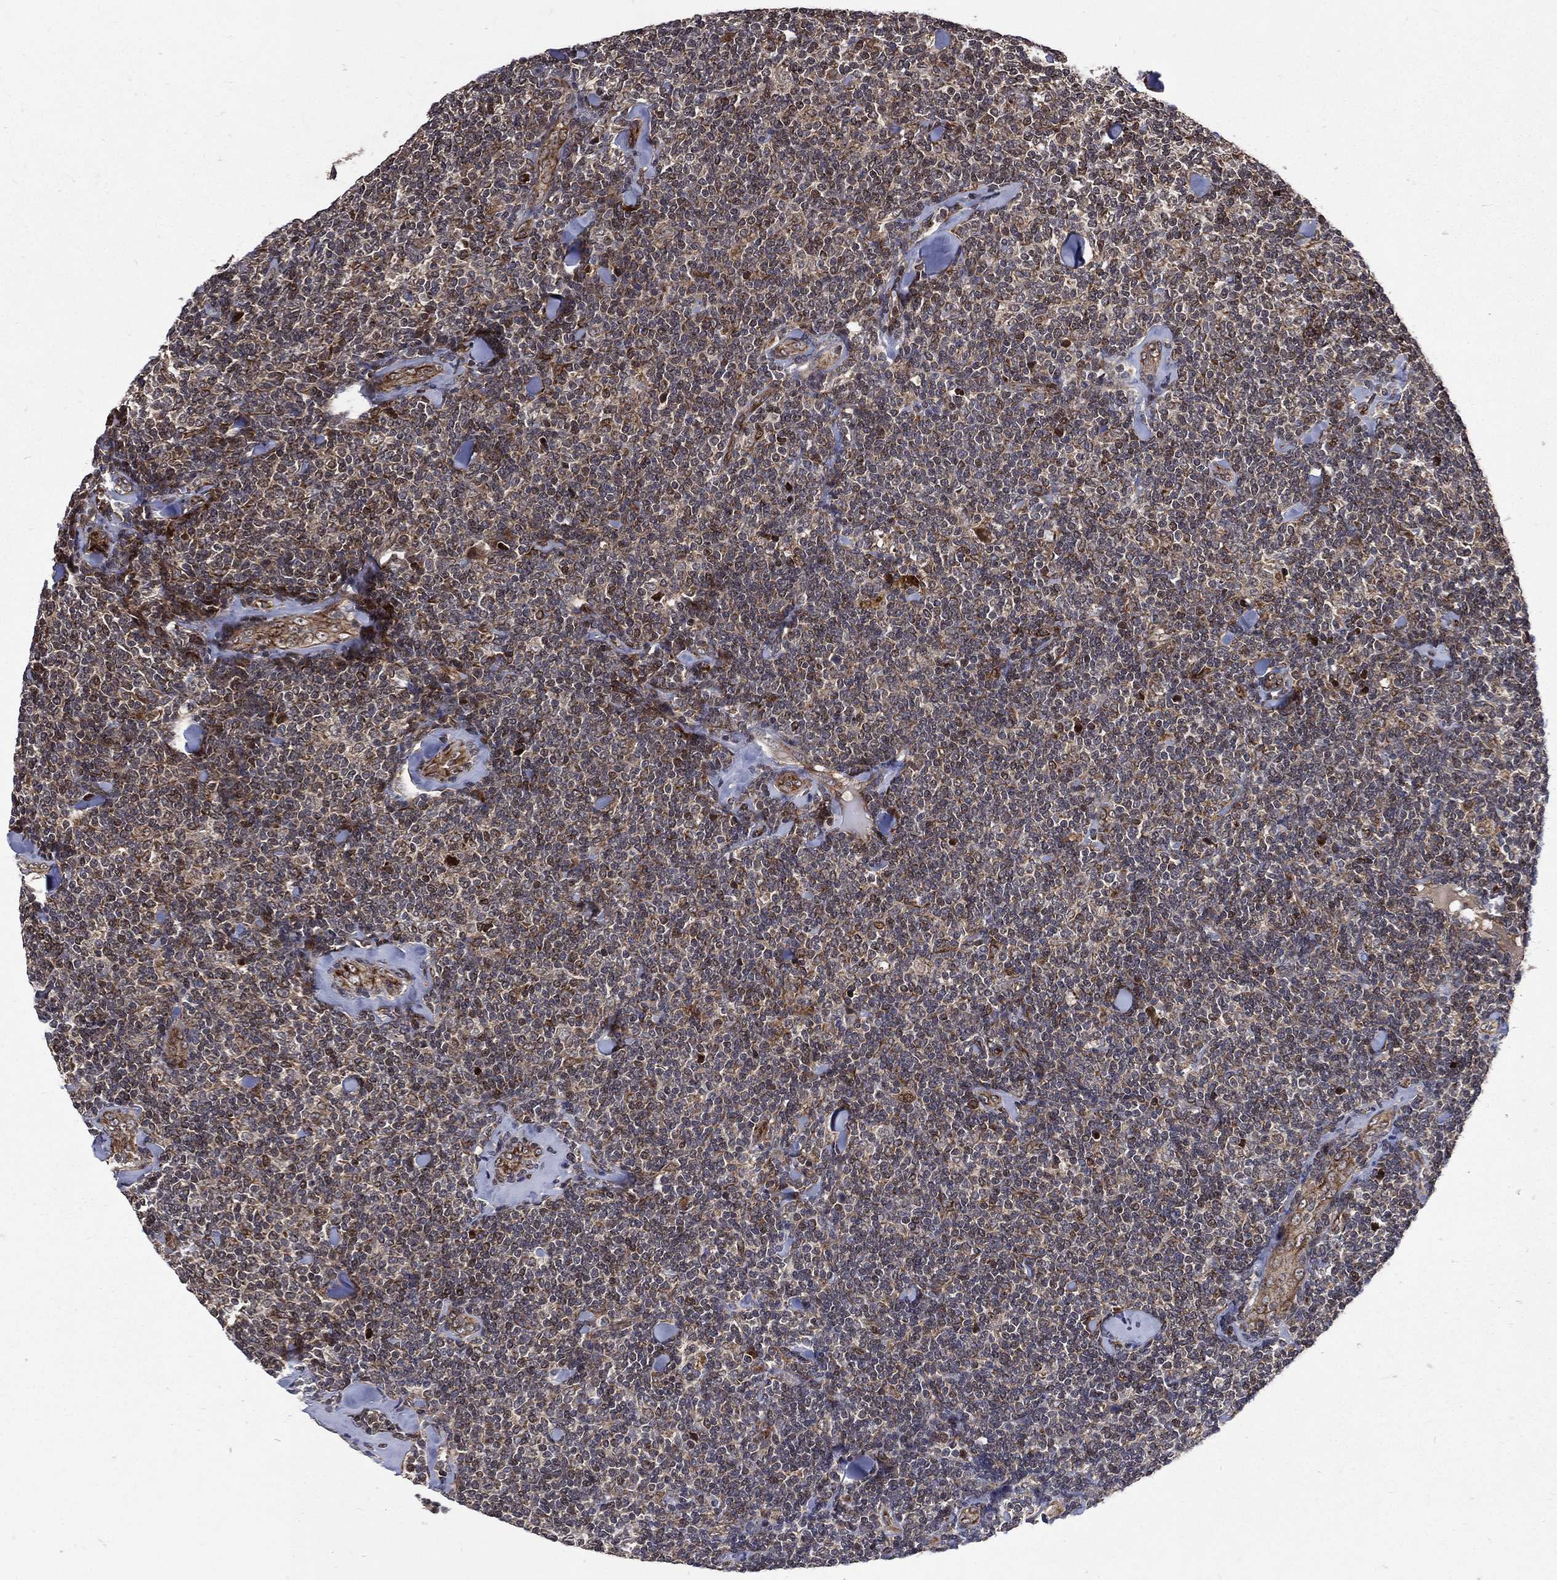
{"staining": {"intensity": "moderate", "quantity": "25%-75%", "location": "nuclear"}, "tissue": "lymphoma", "cell_type": "Tumor cells", "image_type": "cancer", "snomed": [{"axis": "morphology", "description": "Malignant lymphoma, non-Hodgkin's type, Low grade"}, {"axis": "topography", "description": "Lymph node"}], "caption": "IHC micrograph of neoplastic tissue: lymphoma stained using immunohistochemistry exhibits medium levels of moderate protein expression localized specifically in the nuclear of tumor cells, appearing as a nuclear brown color.", "gene": "RAB11FIP4", "patient": {"sex": "female", "age": 56}}